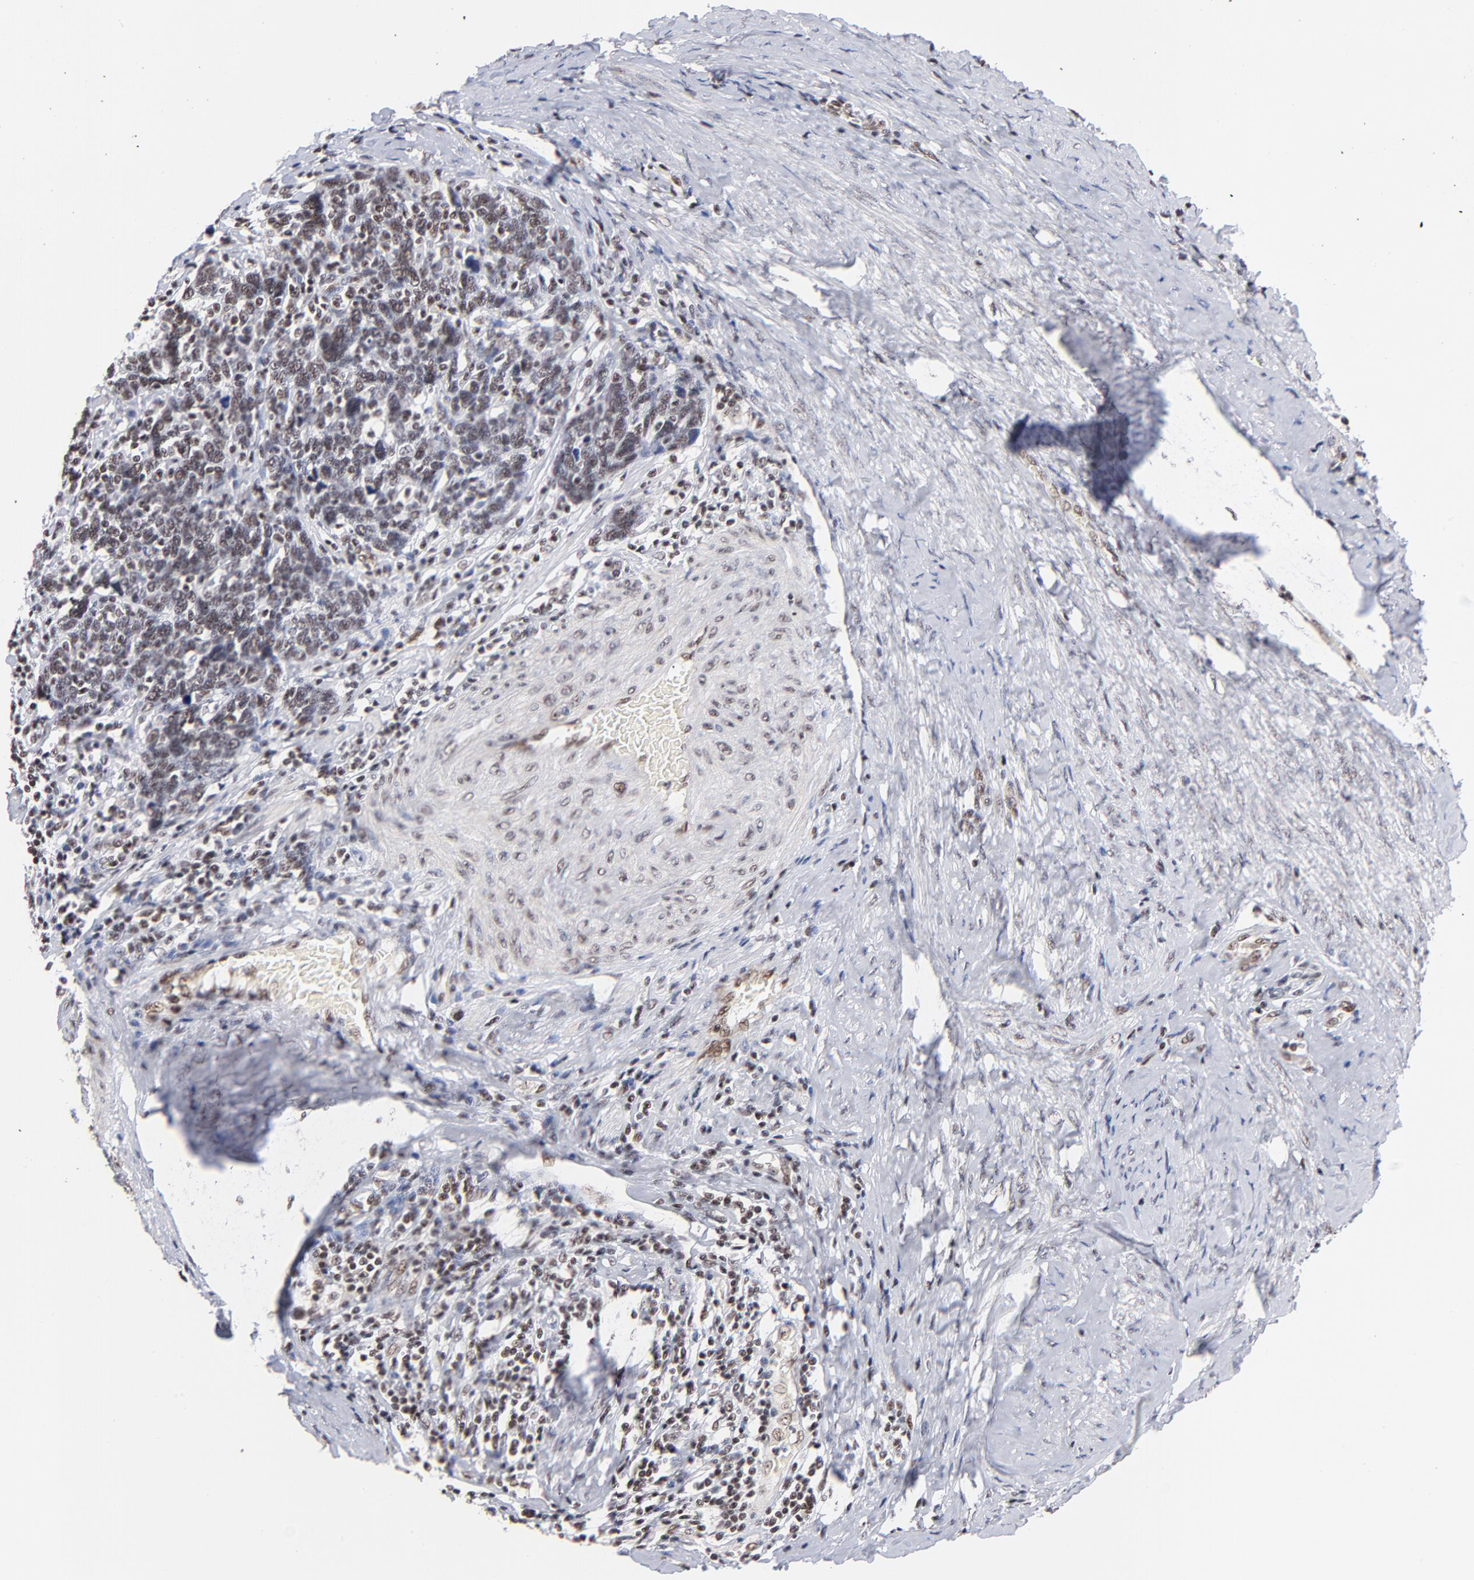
{"staining": {"intensity": "weak", "quantity": ">75%", "location": "nuclear"}, "tissue": "cervical cancer", "cell_type": "Tumor cells", "image_type": "cancer", "snomed": [{"axis": "morphology", "description": "Squamous cell carcinoma, NOS"}, {"axis": "topography", "description": "Cervix"}], "caption": "Weak nuclear staining for a protein is seen in about >75% of tumor cells of squamous cell carcinoma (cervical) using immunohistochemistry (IHC).", "gene": "GABPA", "patient": {"sex": "female", "age": 41}}